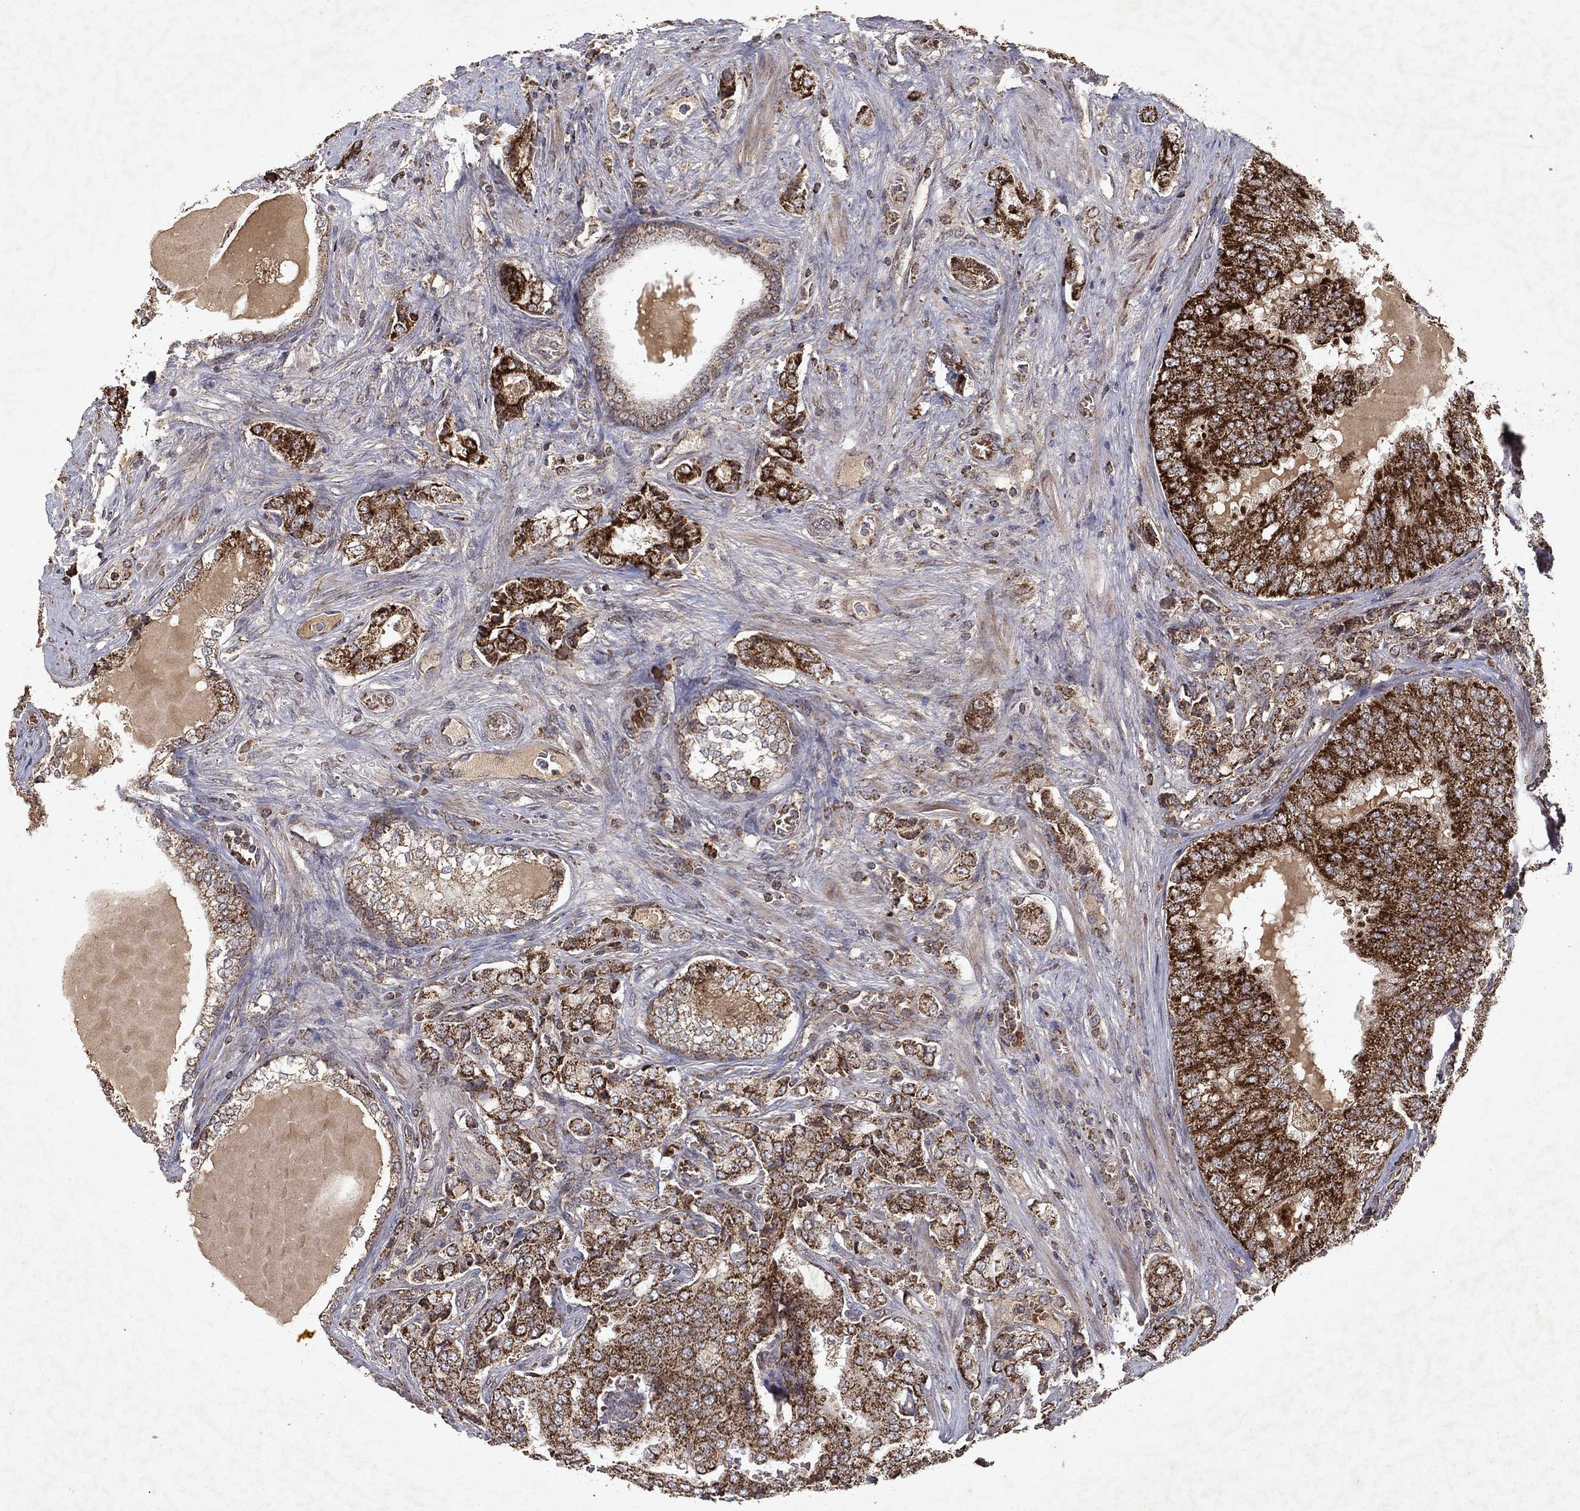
{"staining": {"intensity": "strong", "quantity": ">75%", "location": "cytoplasmic/membranous"}, "tissue": "prostate cancer", "cell_type": "Tumor cells", "image_type": "cancer", "snomed": [{"axis": "morphology", "description": "Adenocarcinoma, NOS"}, {"axis": "topography", "description": "Prostate"}], "caption": "Brown immunohistochemical staining in prostate cancer (adenocarcinoma) exhibits strong cytoplasmic/membranous staining in about >75% of tumor cells. The staining was performed using DAB (3,3'-diaminobenzidine), with brown indicating positive protein expression. Nuclei are stained blue with hematoxylin.", "gene": "PYROXD2", "patient": {"sex": "male", "age": 65}}